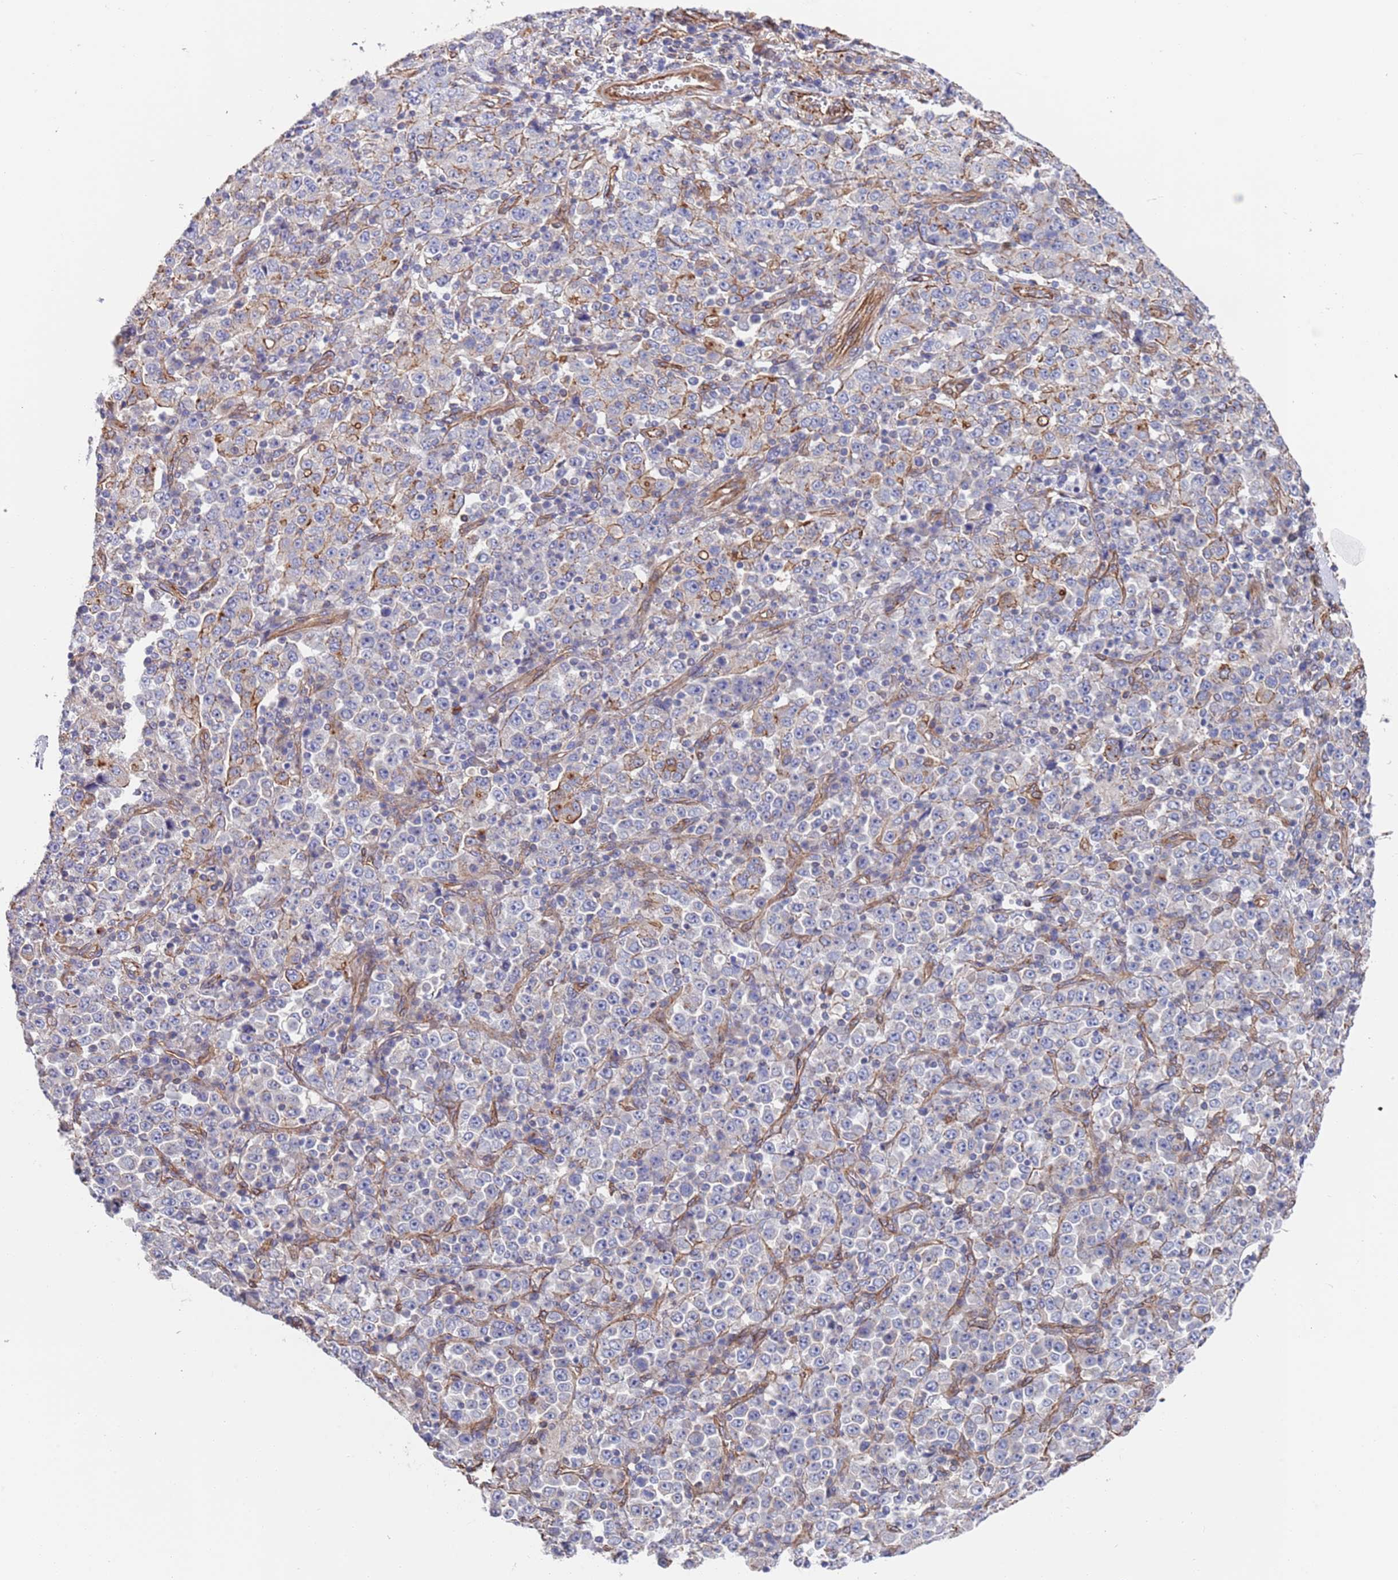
{"staining": {"intensity": "negative", "quantity": "none", "location": "none"}, "tissue": "stomach cancer", "cell_type": "Tumor cells", "image_type": "cancer", "snomed": [{"axis": "morphology", "description": "Normal tissue, NOS"}, {"axis": "morphology", "description": "Adenocarcinoma, NOS"}, {"axis": "topography", "description": "Stomach, upper"}, {"axis": "topography", "description": "Stomach"}], "caption": "Human stomach cancer (adenocarcinoma) stained for a protein using immunohistochemistry (IHC) demonstrates no staining in tumor cells.", "gene": "JAKMIP2", "patient": {"sex": "male", "age": 59}}